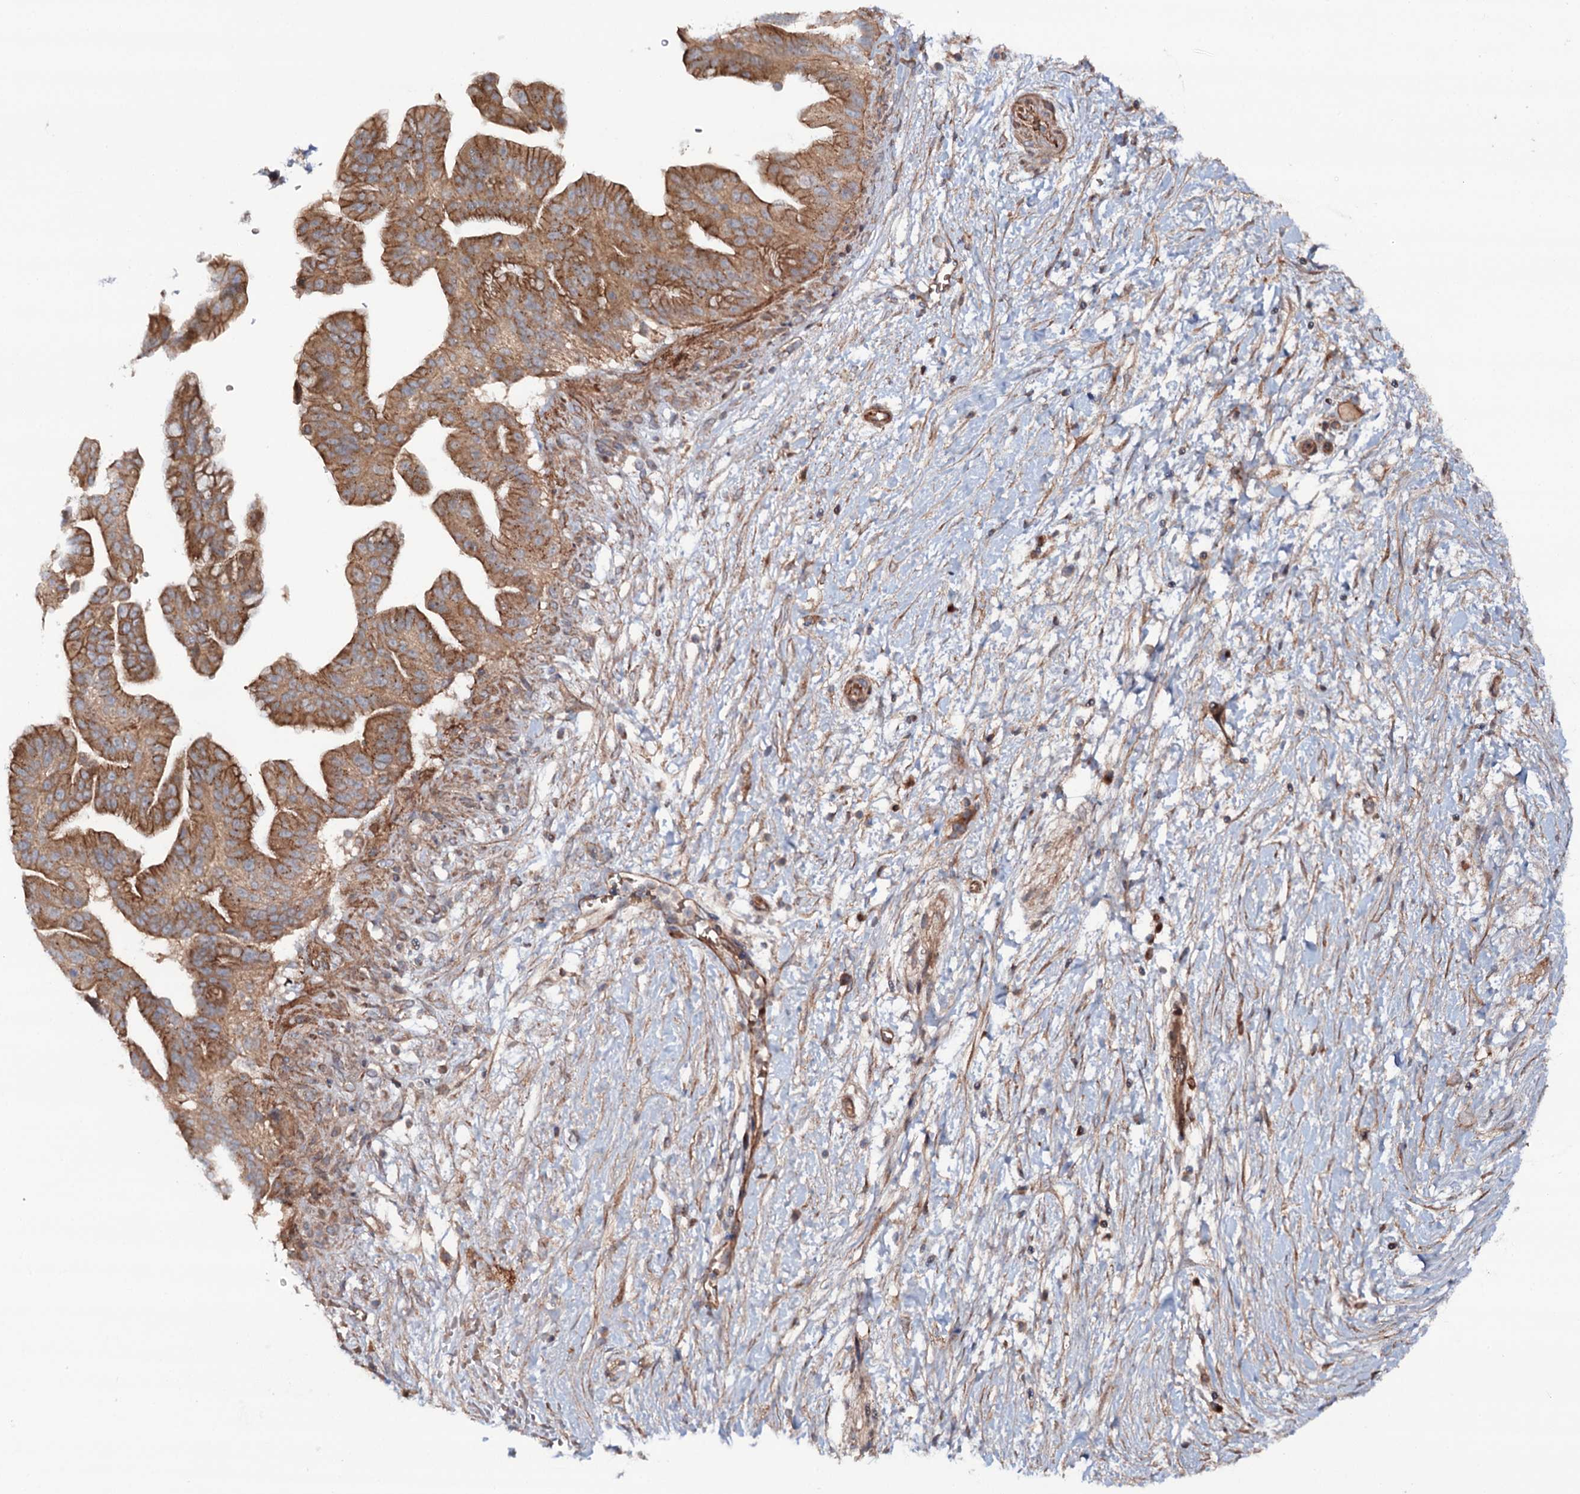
{"staining": {"intensity": "moderate", "quantity": ">75%", "location": "cytoplasmic/membranous"}, "tissue": "pancreatic cancer", "cell_type": "Tumor cells", "image_type": "cancer", "snomed": [{"axis": "morphology", "description": "Adenocarcinoma, NOS"}, {"axis": "topography", "description": "Pancreas"}], "caption": "Protein expression analysis of human pancreatic cancer (adenocarcinoma) reveals moderate cytoplasmic/membranous positivity in about >75% of tumor cells. (Brightfield microscopy of DAB IHC at high magnification).", "gene": "ADGRG4", "patient": {"sex": "male", "age": 68}}